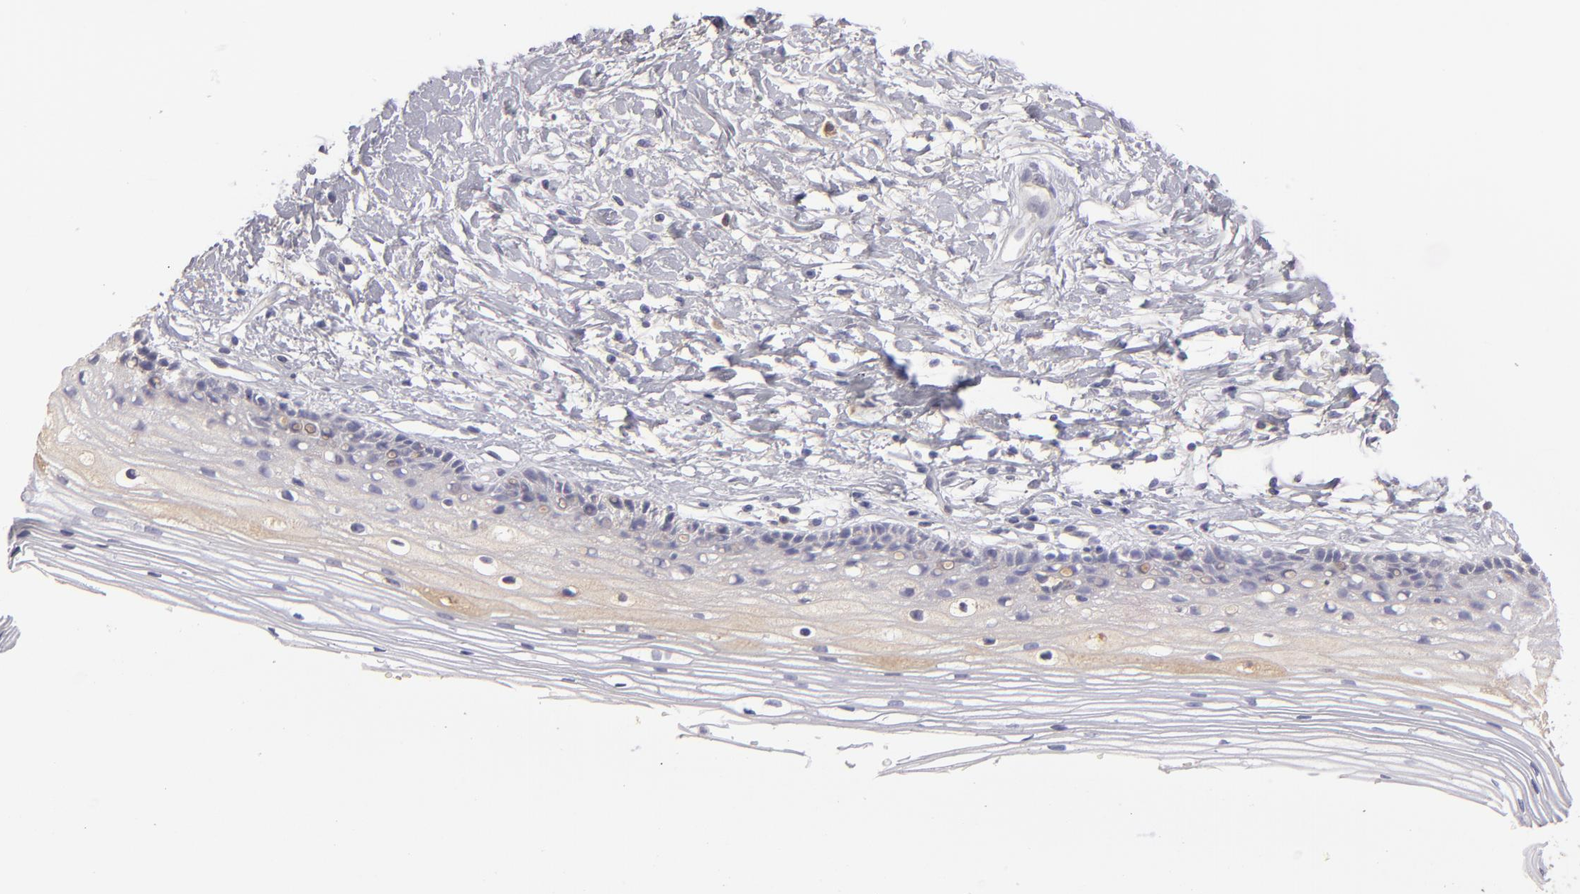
{"staining": {"intensity": "negative", "quantity": "none", "location": "none"}, "tissue": "cervix", "cell_type": "Glandular cells", "image_type": "normal", "snomed": [{"axis": "morphology", "description": "Normal tissue, NOS"}, {"axis": "topography", "description": "Cervix"}], "caption": "This is an immunohistochemistry (IHC) photomicrograph of normal human cervix. There is no staining in glandular cells.", "gene": "ABCC4", "patient": {"sex": "female", "age": 77}}